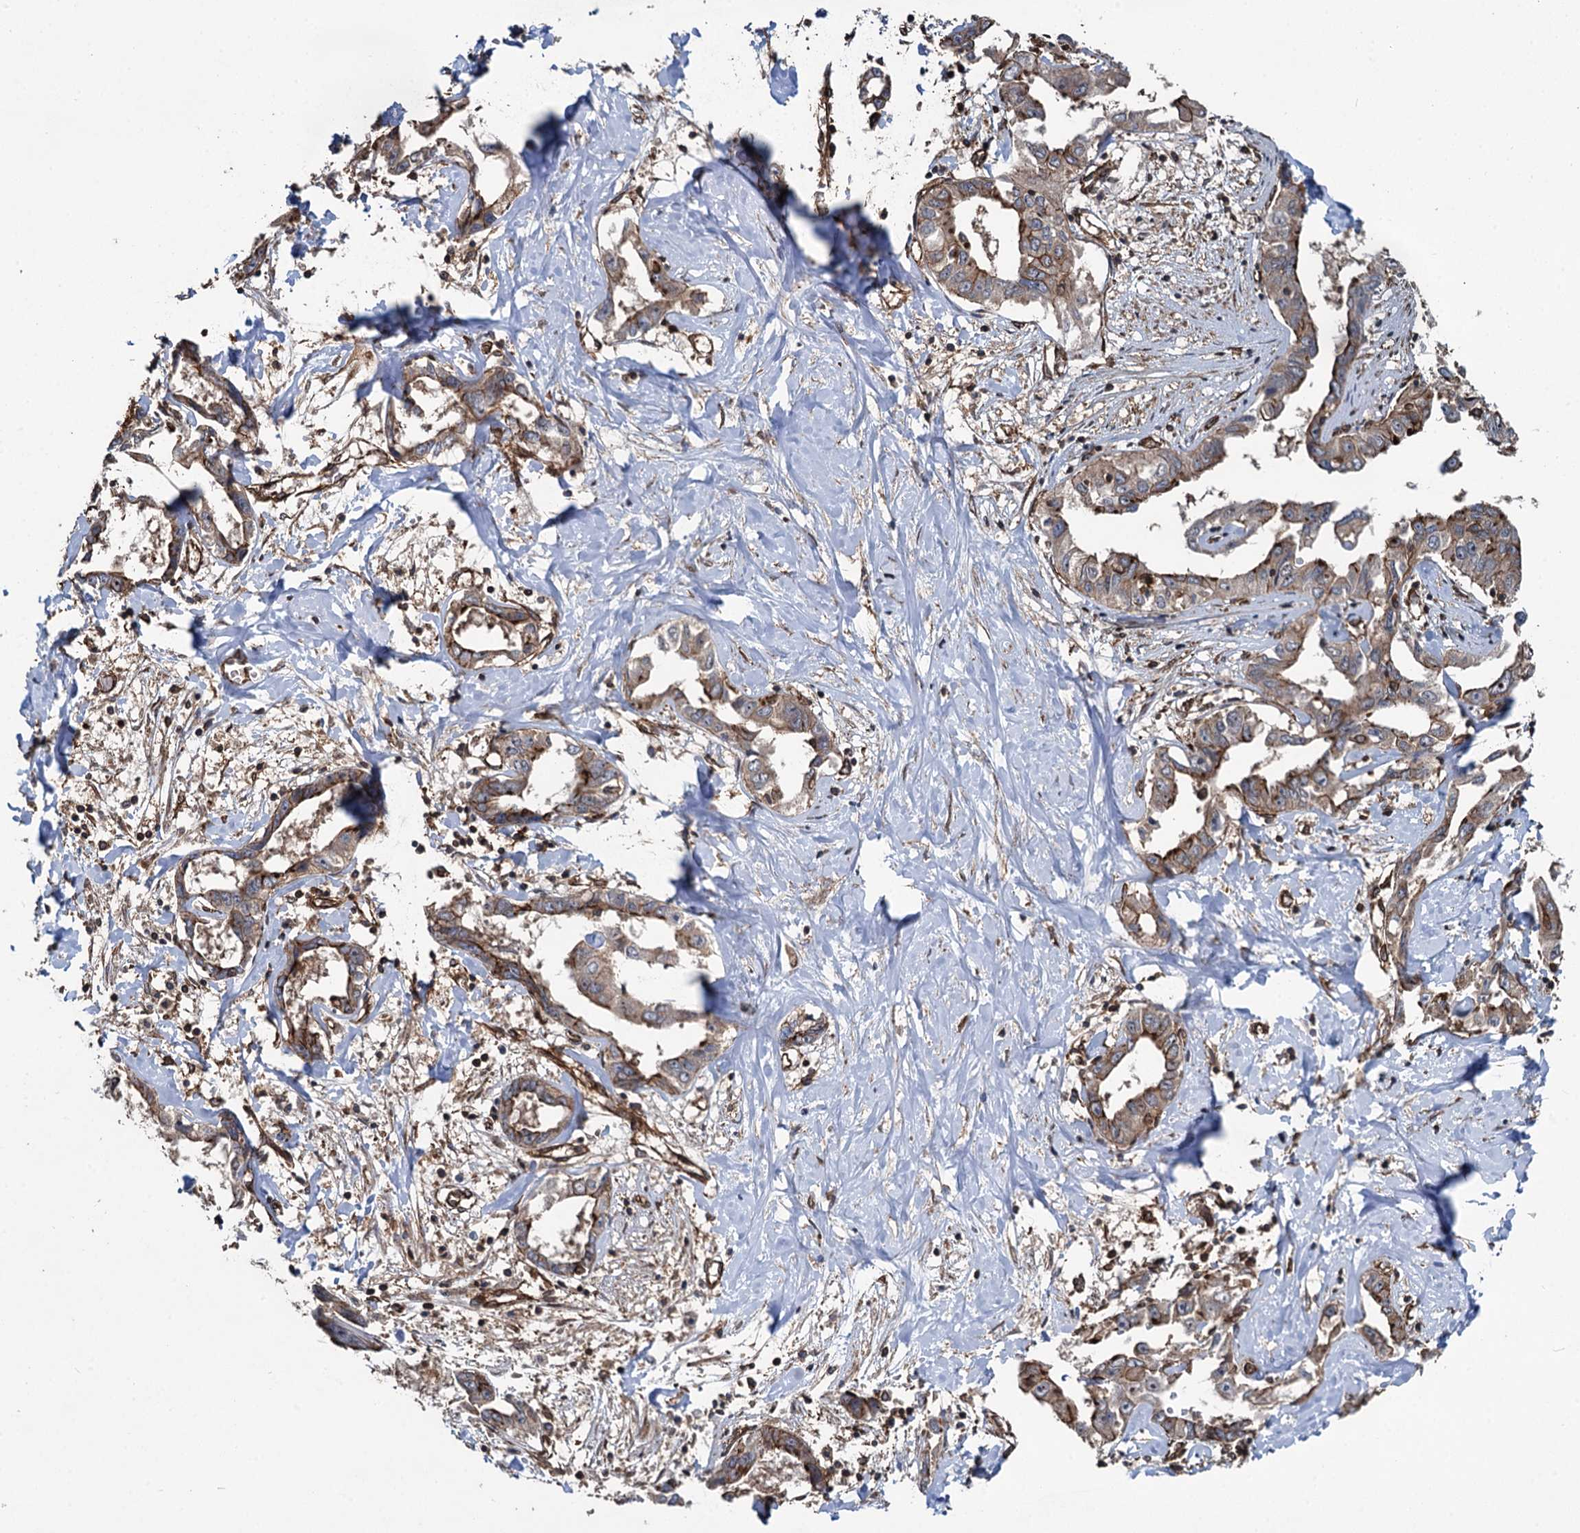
{"staining": {"intensity": "moderate", "quantity": "25%-75%", "location": "cytoplasmic/membranous"}, "tissue": "liver cancer", "cell_type": "Tumor cells", "image_type": "cancer", "snomed": [{"axis": "morphology", "description": "Cholangiocarcinoma"}, {"axis": "topography", "description": "Liver"}], "caption": "A histopathology image of human cholangiocarcinoma (liver) stained for a protein displays moderate cytoplasmic/membranous brown staining in tumor cells. (DAB IHC with brightfield microscopy, high magnification).", "gene": "SVIP", "patient": {"sex": "male", "age": 59}}